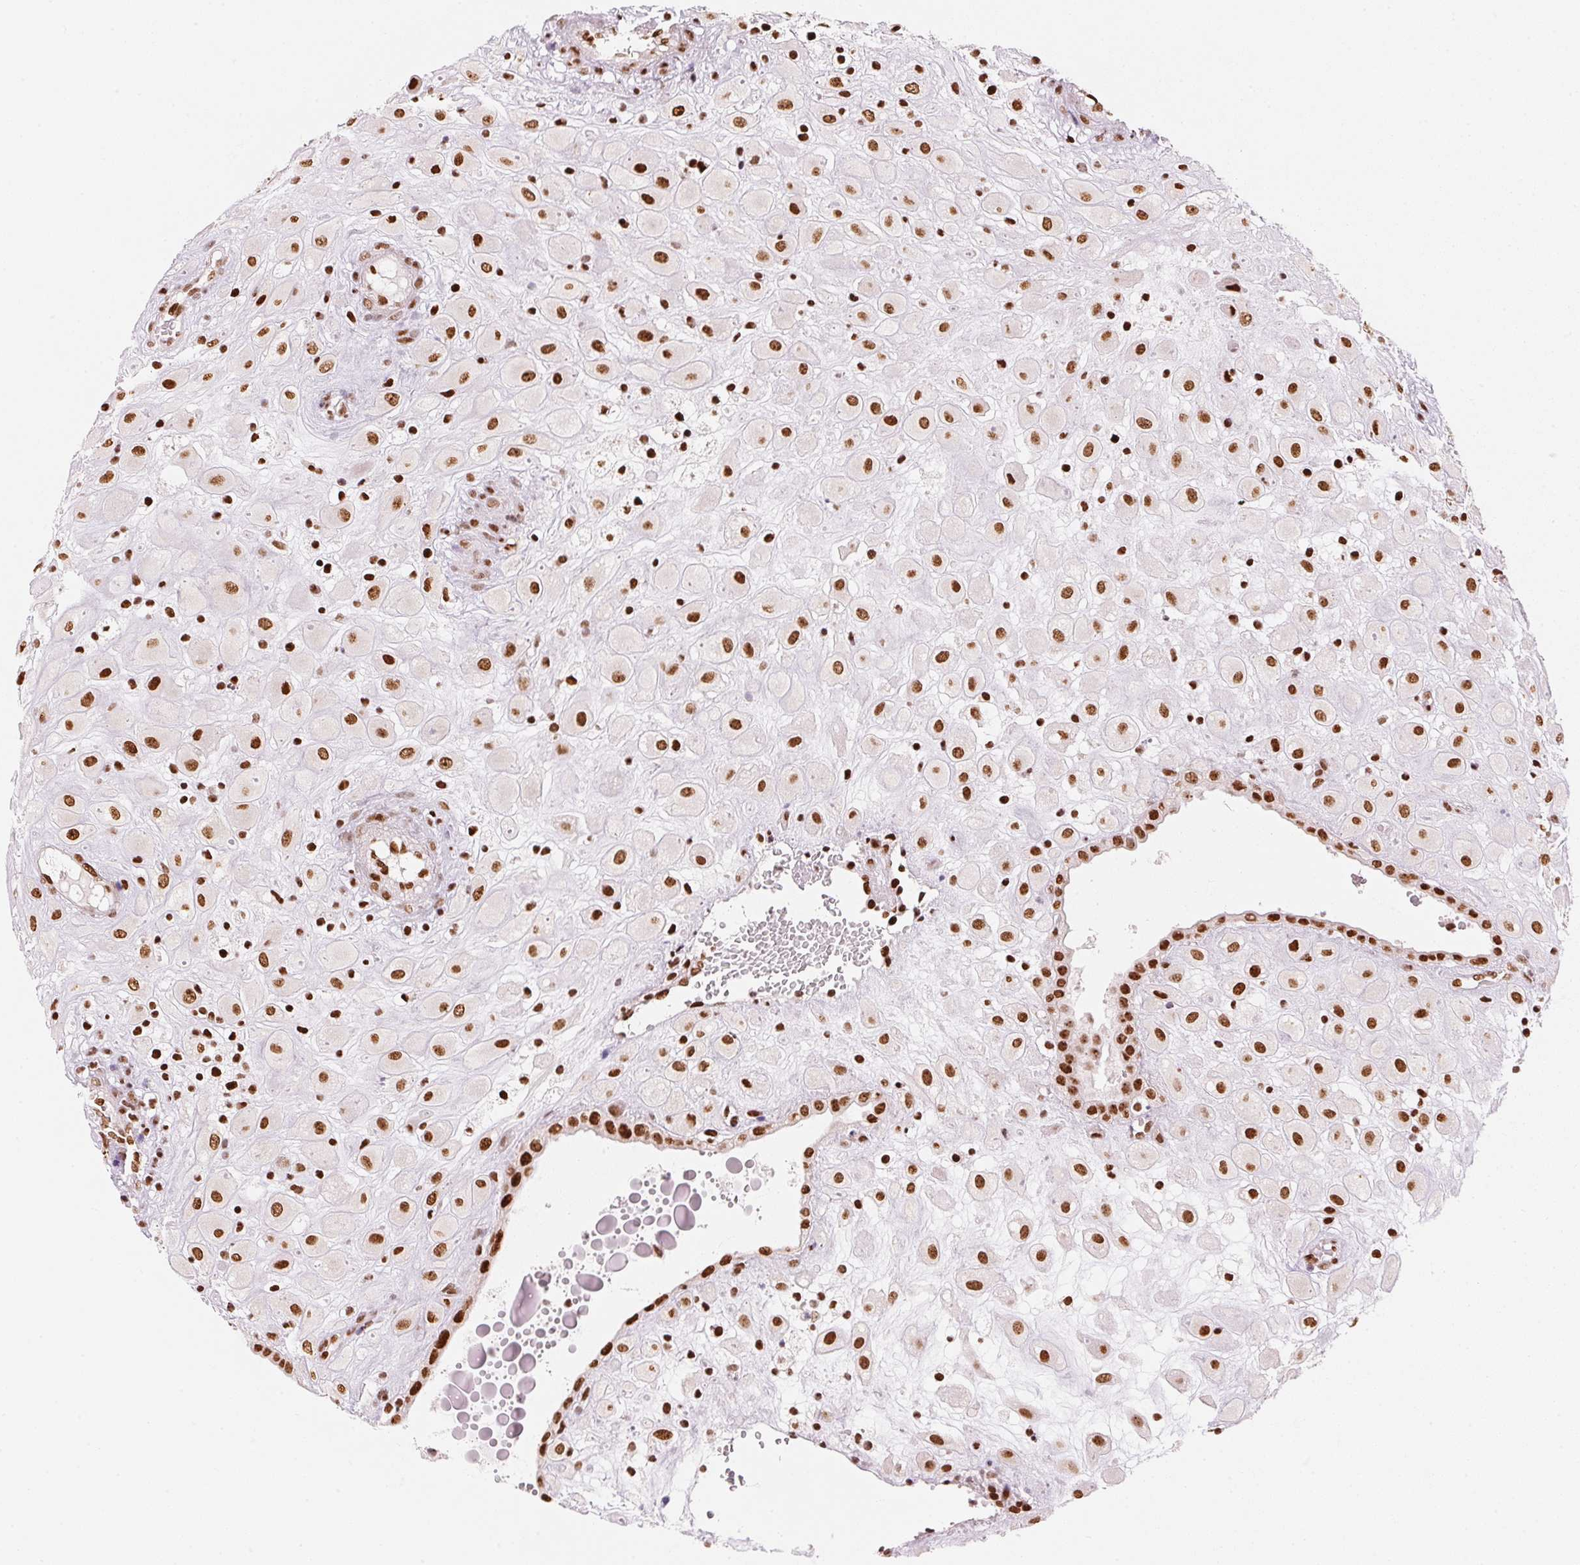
{"staining": {"intensity": "strong", "quantity": ">75%", "location": "nuclear"}, "tissue": "placenta", "cell_type": "Decidual cells", "image_type": "normal", "snomed": [{"axis": "morphology", "description": "Normal tissue, NOS"}, {"axis": "topography", "description": "Placenta"}], "caption": "Immunohistochemistry of normal placenta exhibits high levels of strong nuclear expression in approximately >75% of decidual cells. (DAB (3,3'-diaminobenzidine) = brown stain, brightfield microscopy at high magnification).", "gene": "NXF1", "patient": {"sex": "female", "age": 24}}